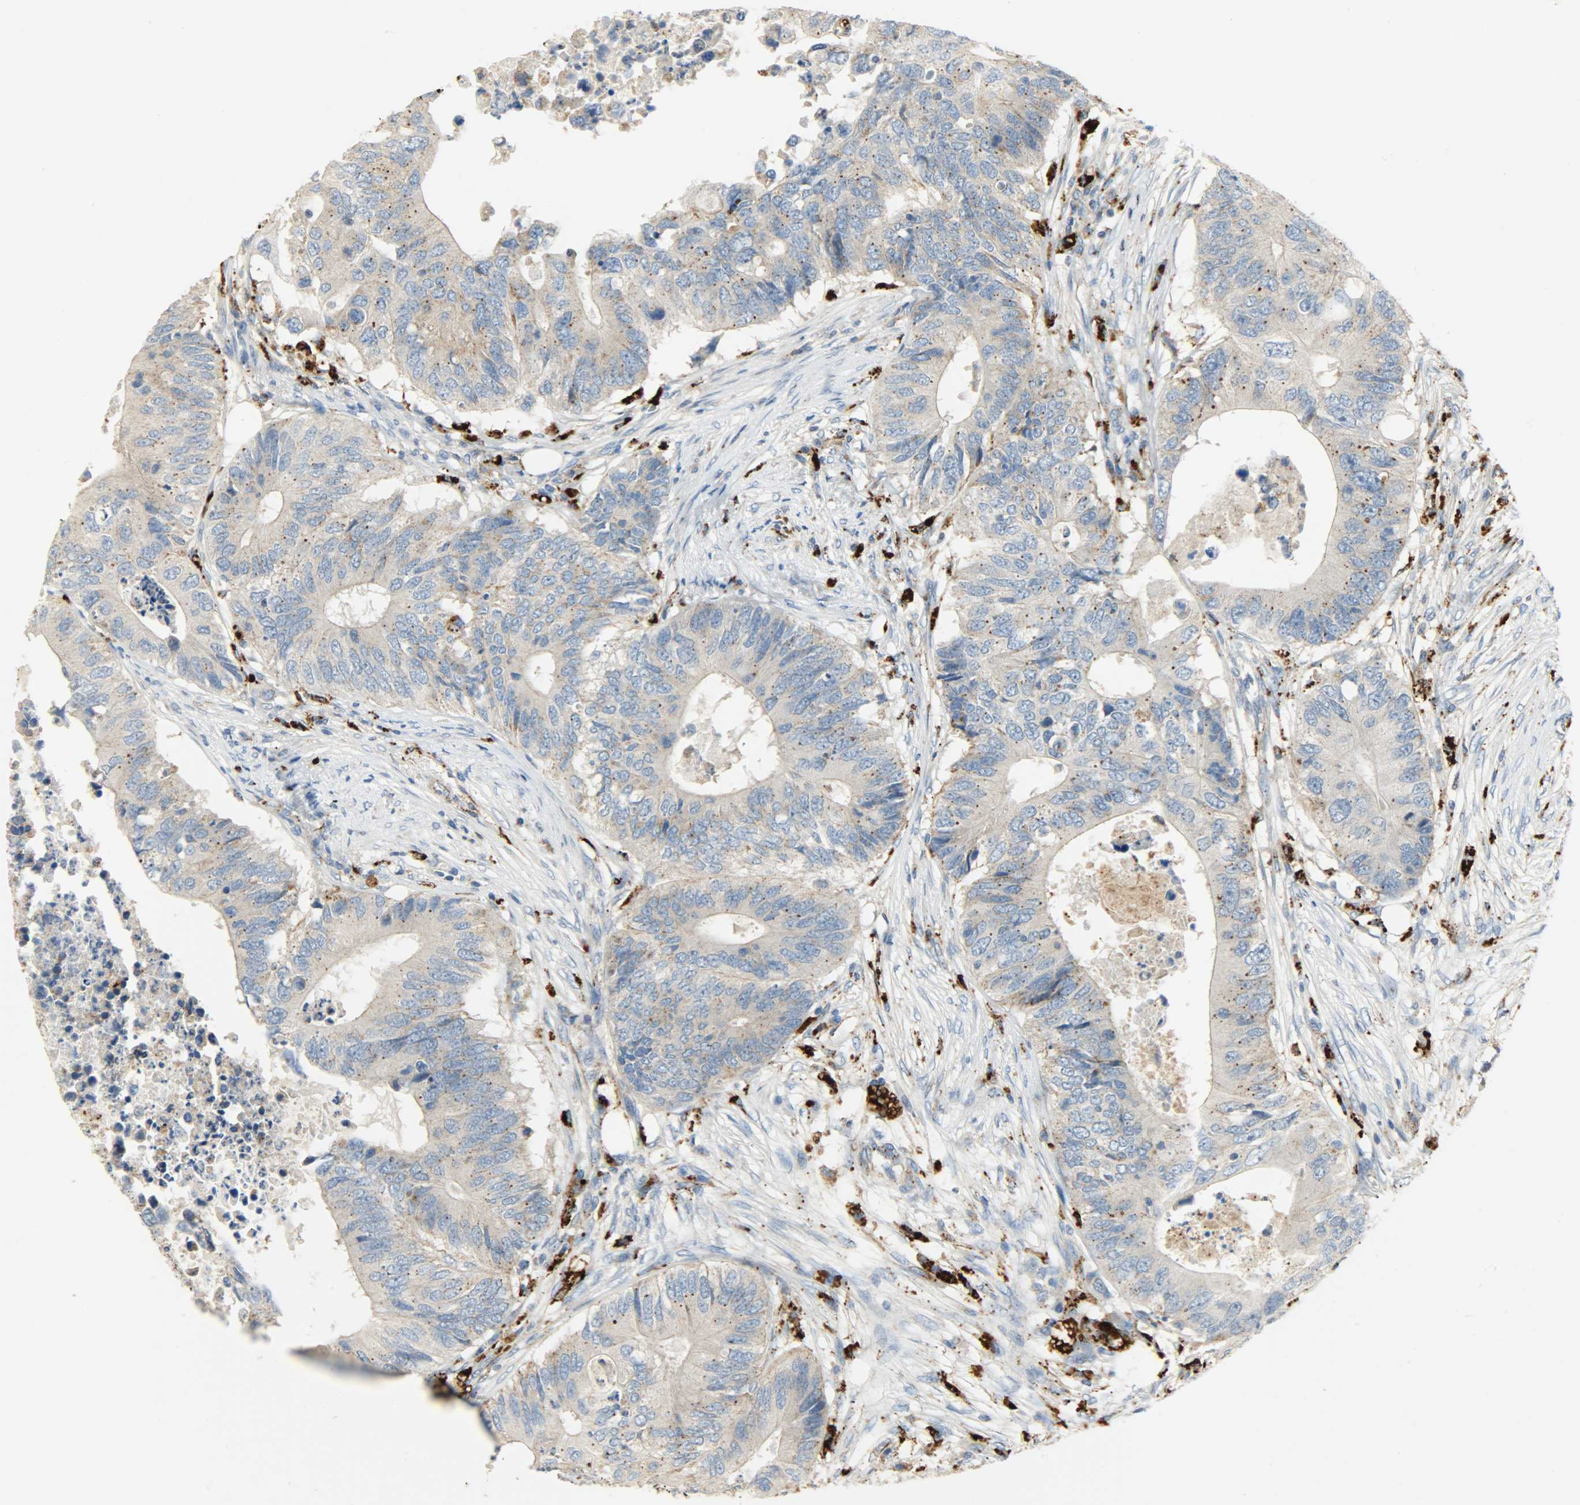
{"staining": {"intensity": "weak", "quantity": "25%-75%", "location": "cytoplasmic/membranous"}, "tissue": "colorectal cancer", "cell_type": "Tumor cells", "image_type": "cancer", "snomed": [{"axis": "morphology", "description": "Adenocarcinoma, NOS"}, {"axis": "topography", "description": "Colon"}], "caption": "IHC of colorectal cancer (adenocarcinoma) displays low levels of weak cytoplasmic/membranous positivity in about 25%-75% of tumor cells.", "gene": "ASAH1", "patient": {"sex": "male", "age": 71}}